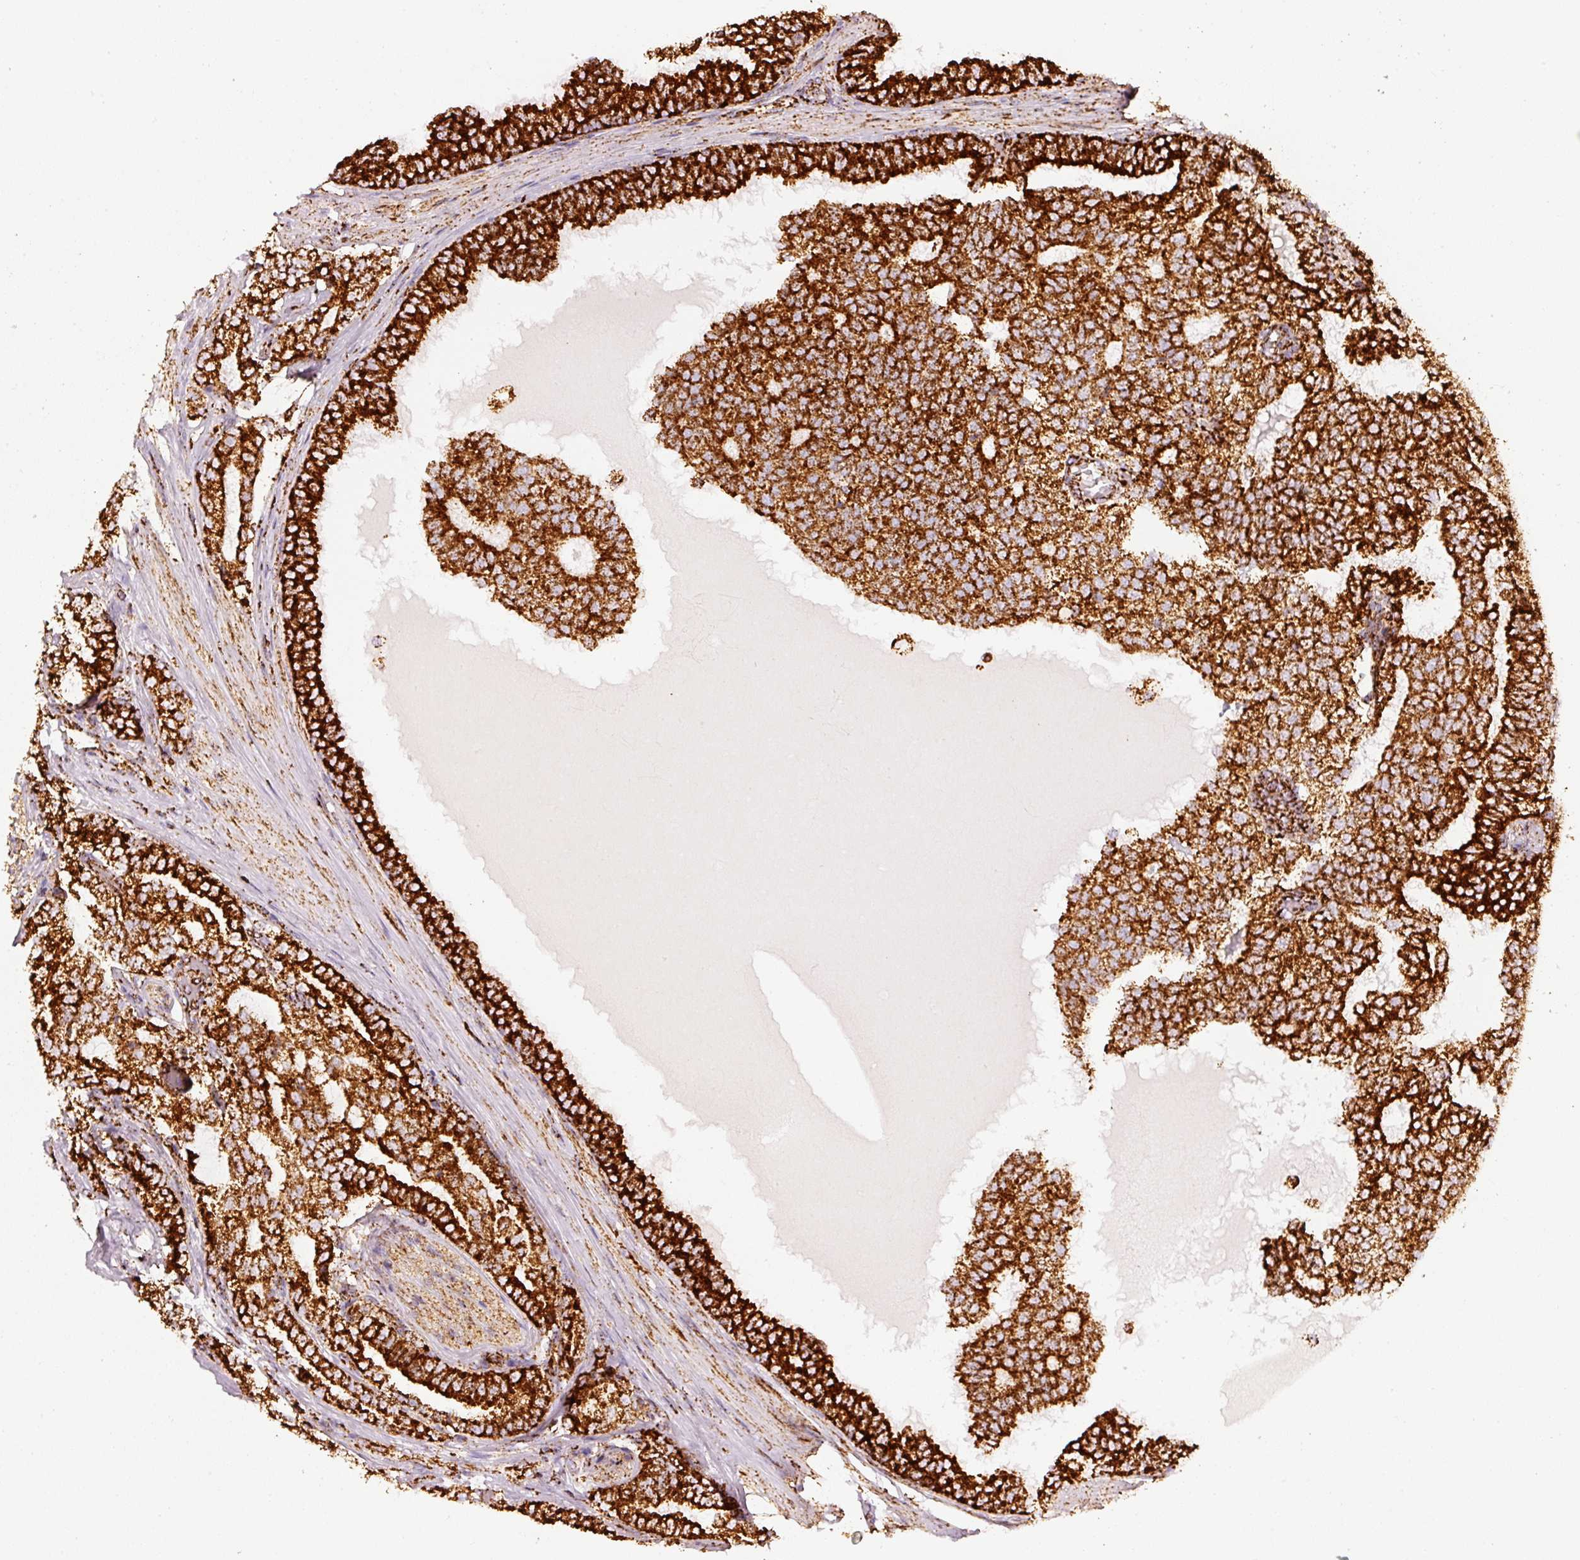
{"staining": {"intensity": "strong", "quantity": ">75%", "location": "cytoplasmic/membranous"}, "tissue": "prostate cancer", "cell_type": "Tumor cells", "image_type": "cancer", "snomed": [{"axis": "morphology", "description": "Adenocarcinoma, High grade"}, {"axis": "topography", "description": "Prostate"}], "caption": "Immunohistochemistry of human prostate cancer displays high levels of strong cytoplasmic/membranous positivity in about >75% of tumor cells.", "gene": "MT-CO2", "patient": {"sex": "male", "age": 72}}